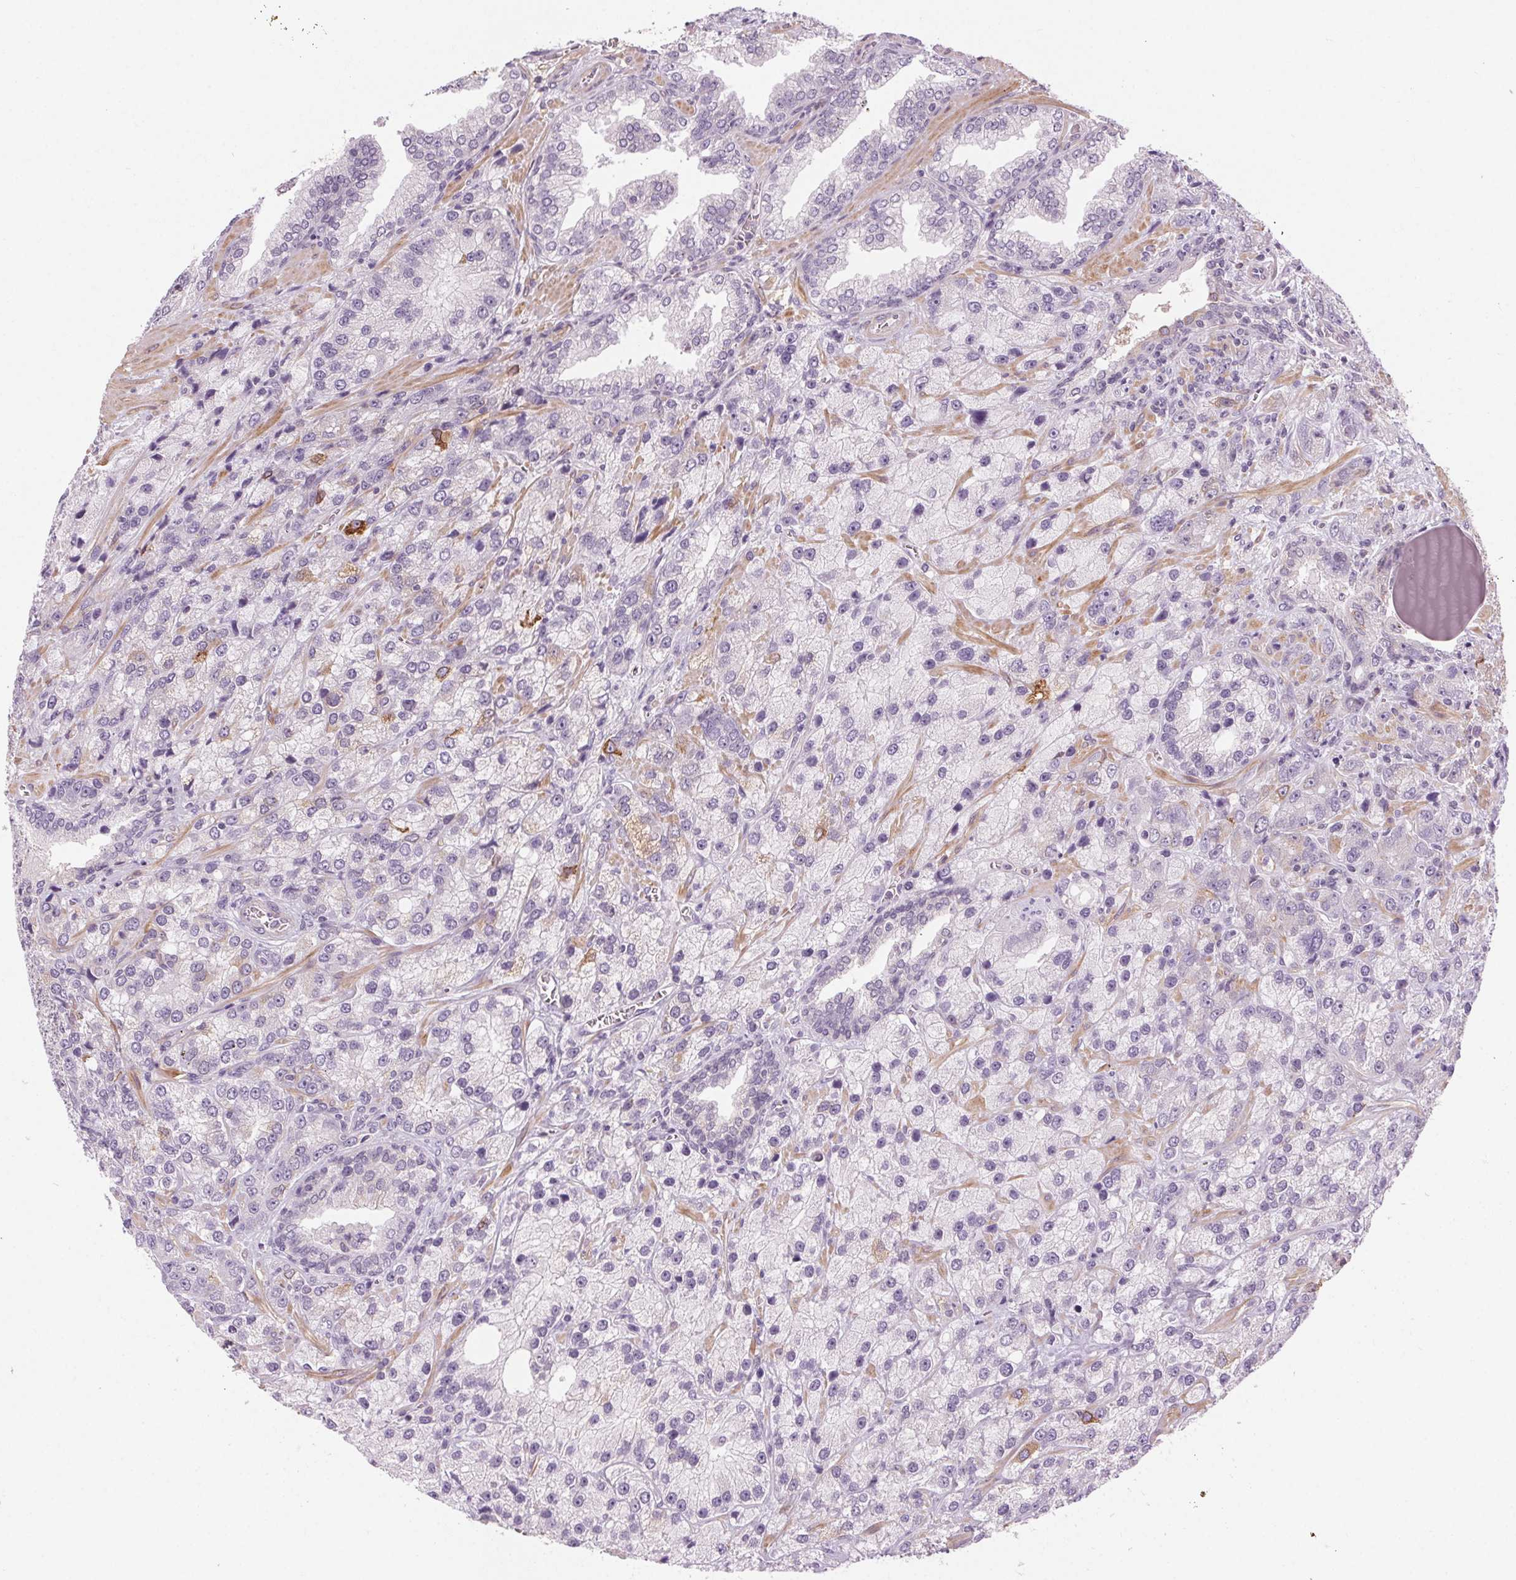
{"staining": {"intensity": "negative", "quantity": "none", "location": "none"}, "tissue": "prostate cancer", "cell_type": "Tumor cells", "image_type": "cancer", "snomed": [{"axis": "morphology", "description": "Adenocarcinoma, NOS"}, {"axis": "topography", "description": "Prostate"}], "caption": "DAB (3,3'-diaminobenzidine) immunohistochemical staining of prostate cancer exhibits no significant expression in tumor cells.", "gene": "HHLA2", "patient": {"sex": "male", "age": 63}}